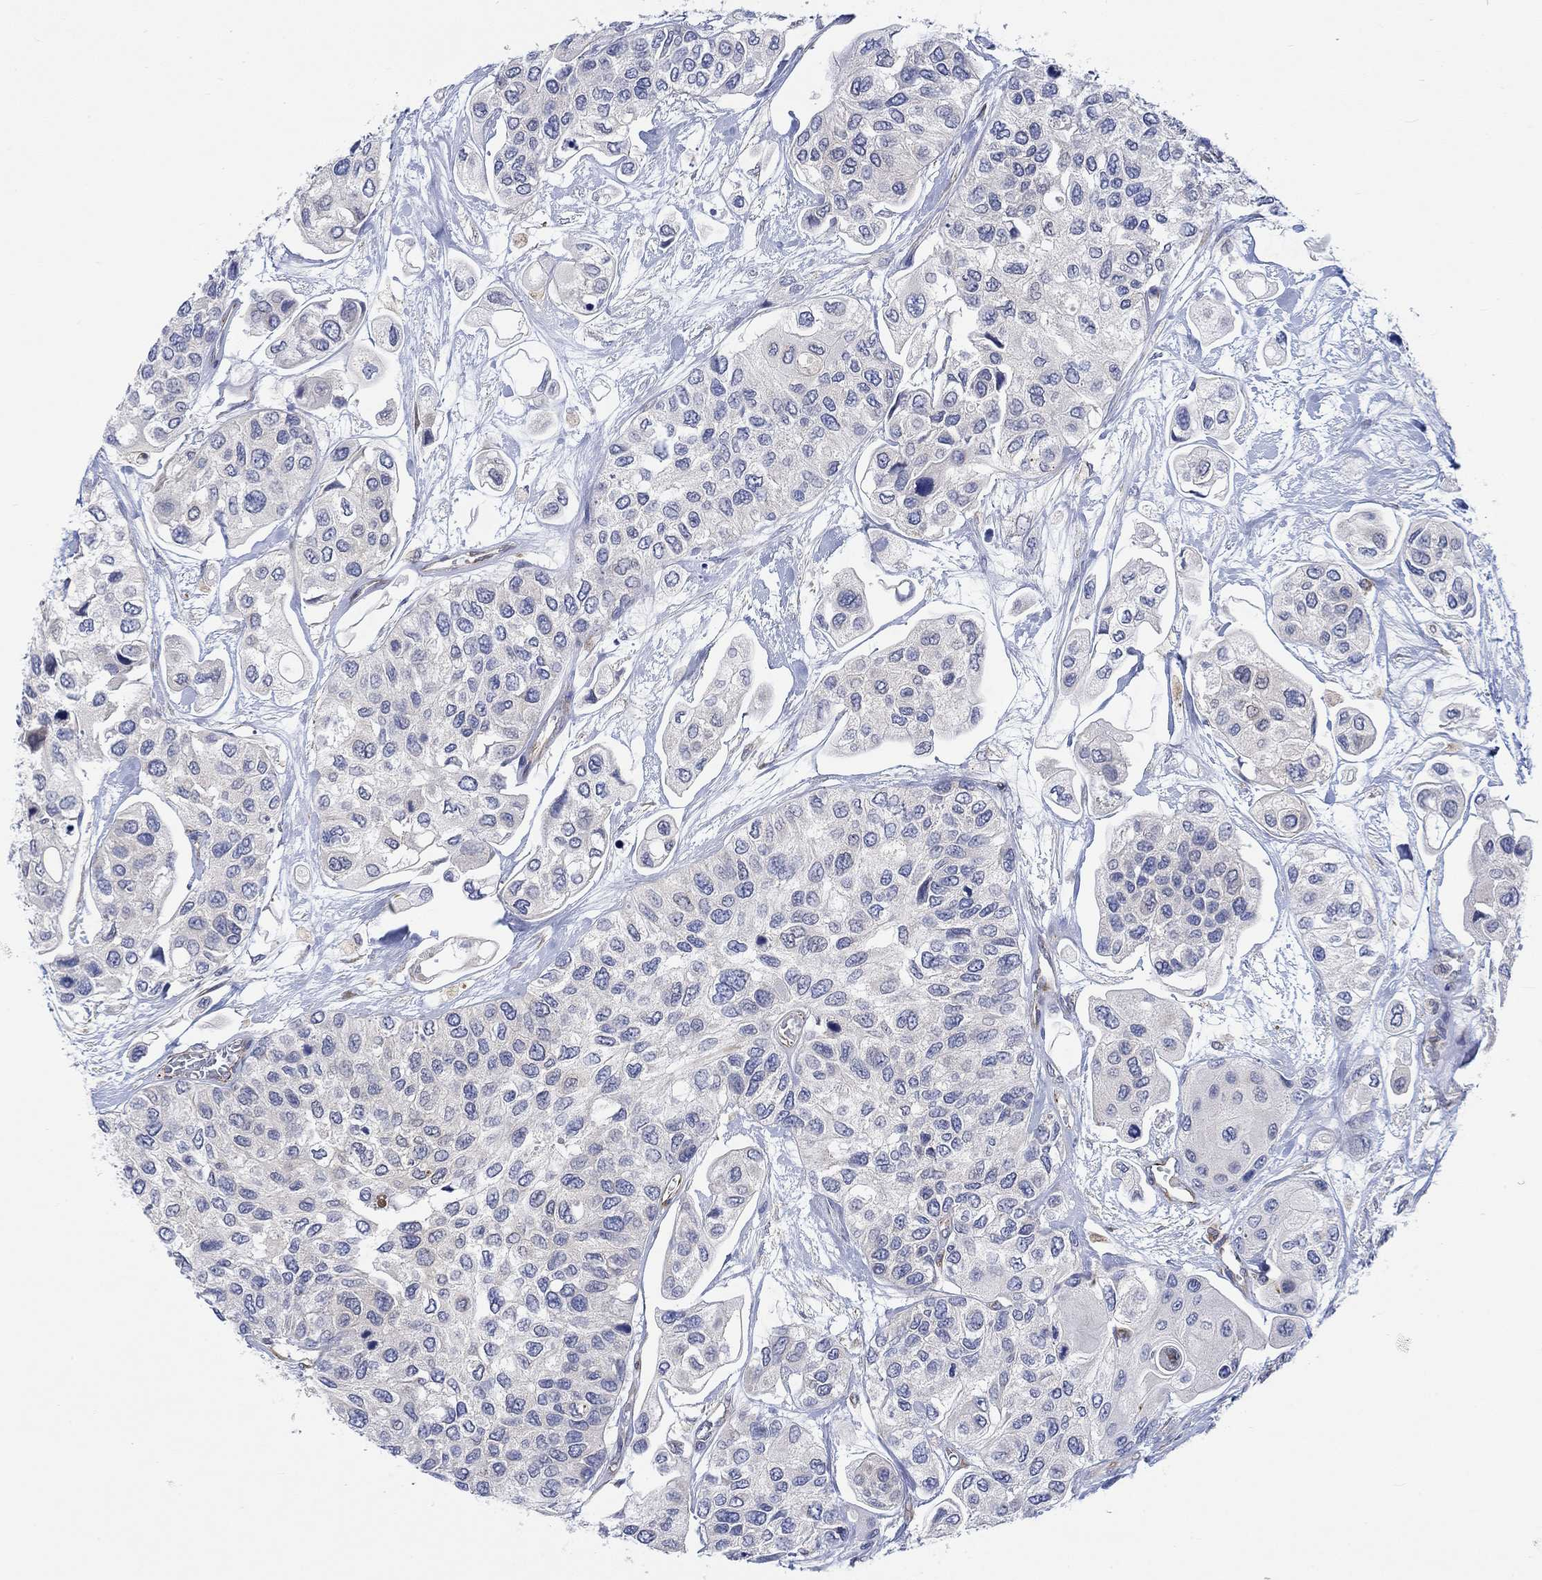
{"staining": {"intensity": "negative", "quantity": "none", "location": "none"}, "tissue": "urothelial cancer", "cell_type": "Tumor cells", "image_type": "cancer", "snomed": [{"axis": "morphology", "description": "Urothelial carcinoma, High grade"}, {"axis": "topography", "description": "Urinary bladder"}], "caption": "Image shows no significant protein positivity in tumor cells of urothelial carcinoma (high-grade). (DAB IHC with hematoxylin counter stain).", "gene": "CAMK1D", "patient": {"sex": "male", "age": 77}}